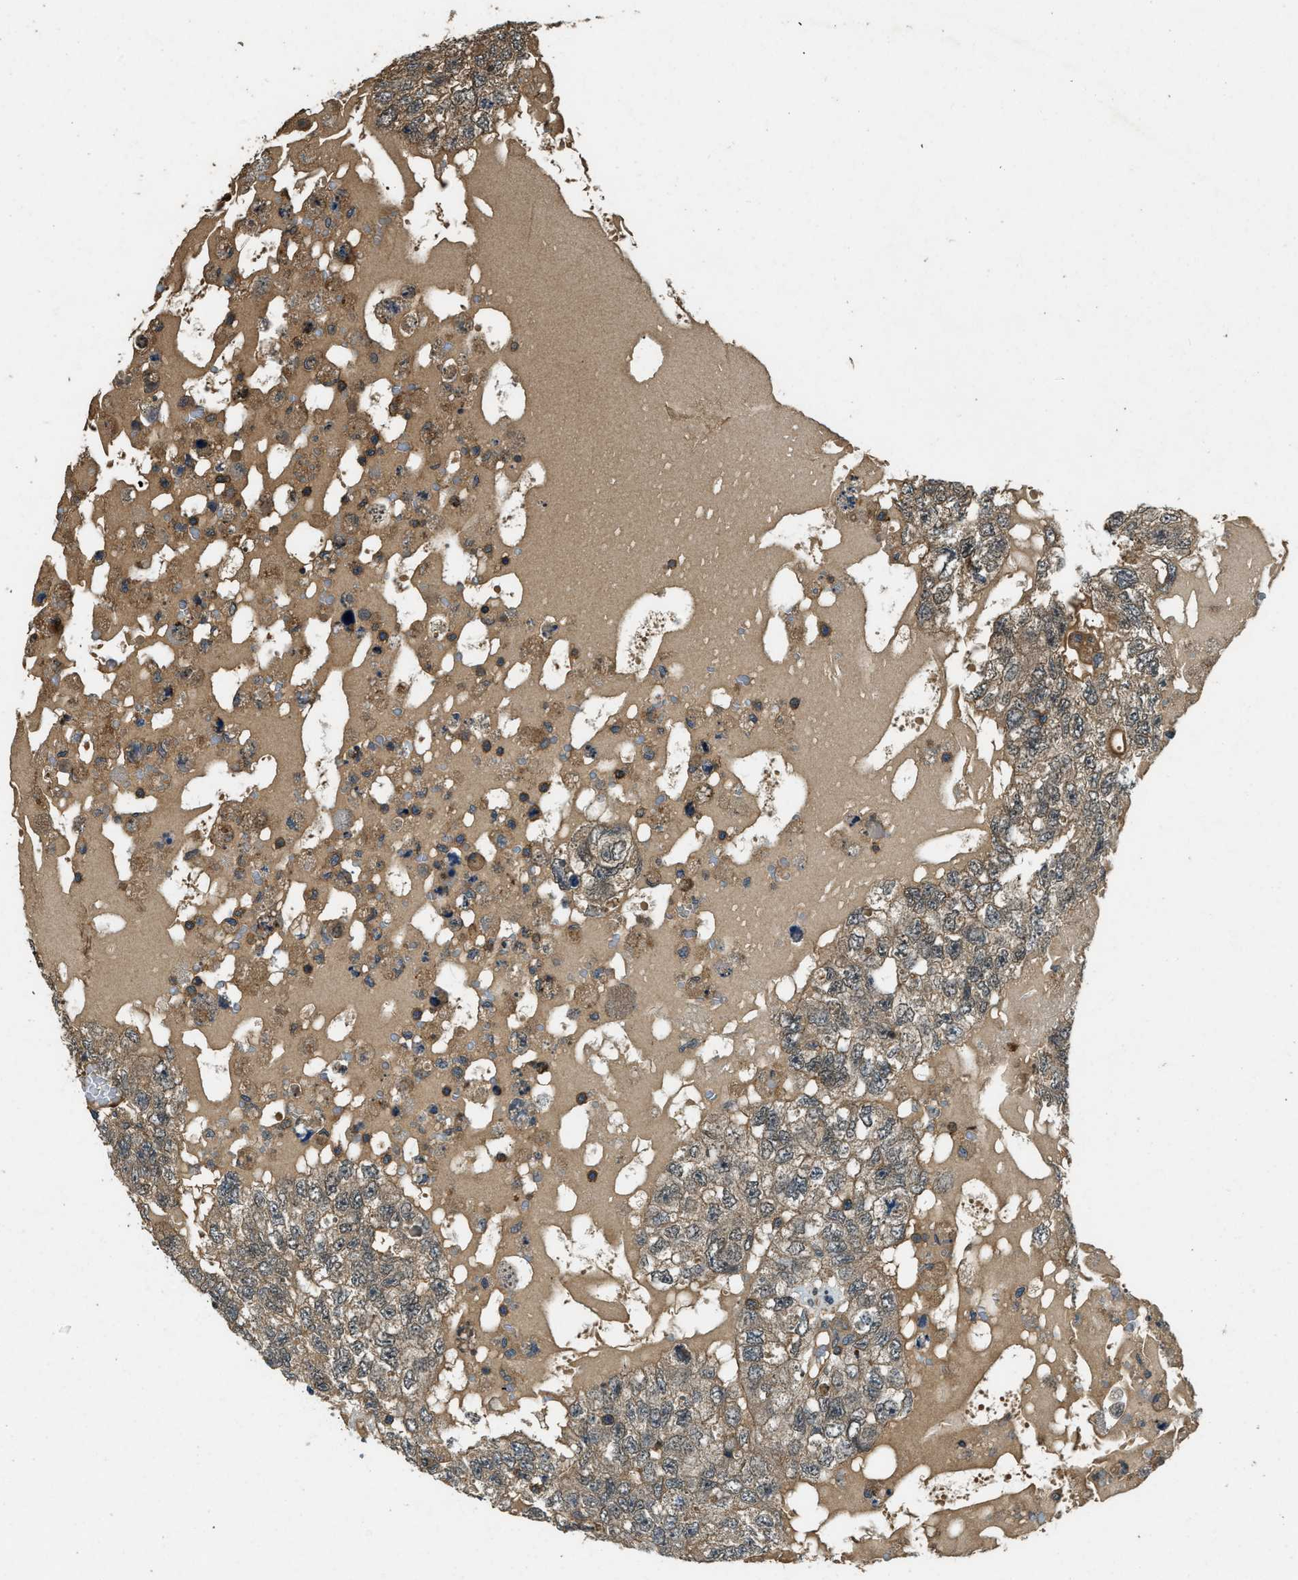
{"staining": {"intensity": "weak", "quantity": ">75%", "location": "cytoplasmic/membranous"}, "tissue": "testis cancer", "cell_type": "Tumor cells", "image_type": "cancer", "snomed": [{"axis": "morphology", "description": "Carcinoma, Embryonal, NOS"}, {"axis": "topography", "description": "Testis"}], "caption": "Approximately >75% of tumor cells in human embryonal carcinoma (testis) show weak cytoplasmic/membranous protein expression as visualized by brown immunohistochemical staining.", "gene": "ATP8B1", "patient": {"sex": "male", "age": 36}}